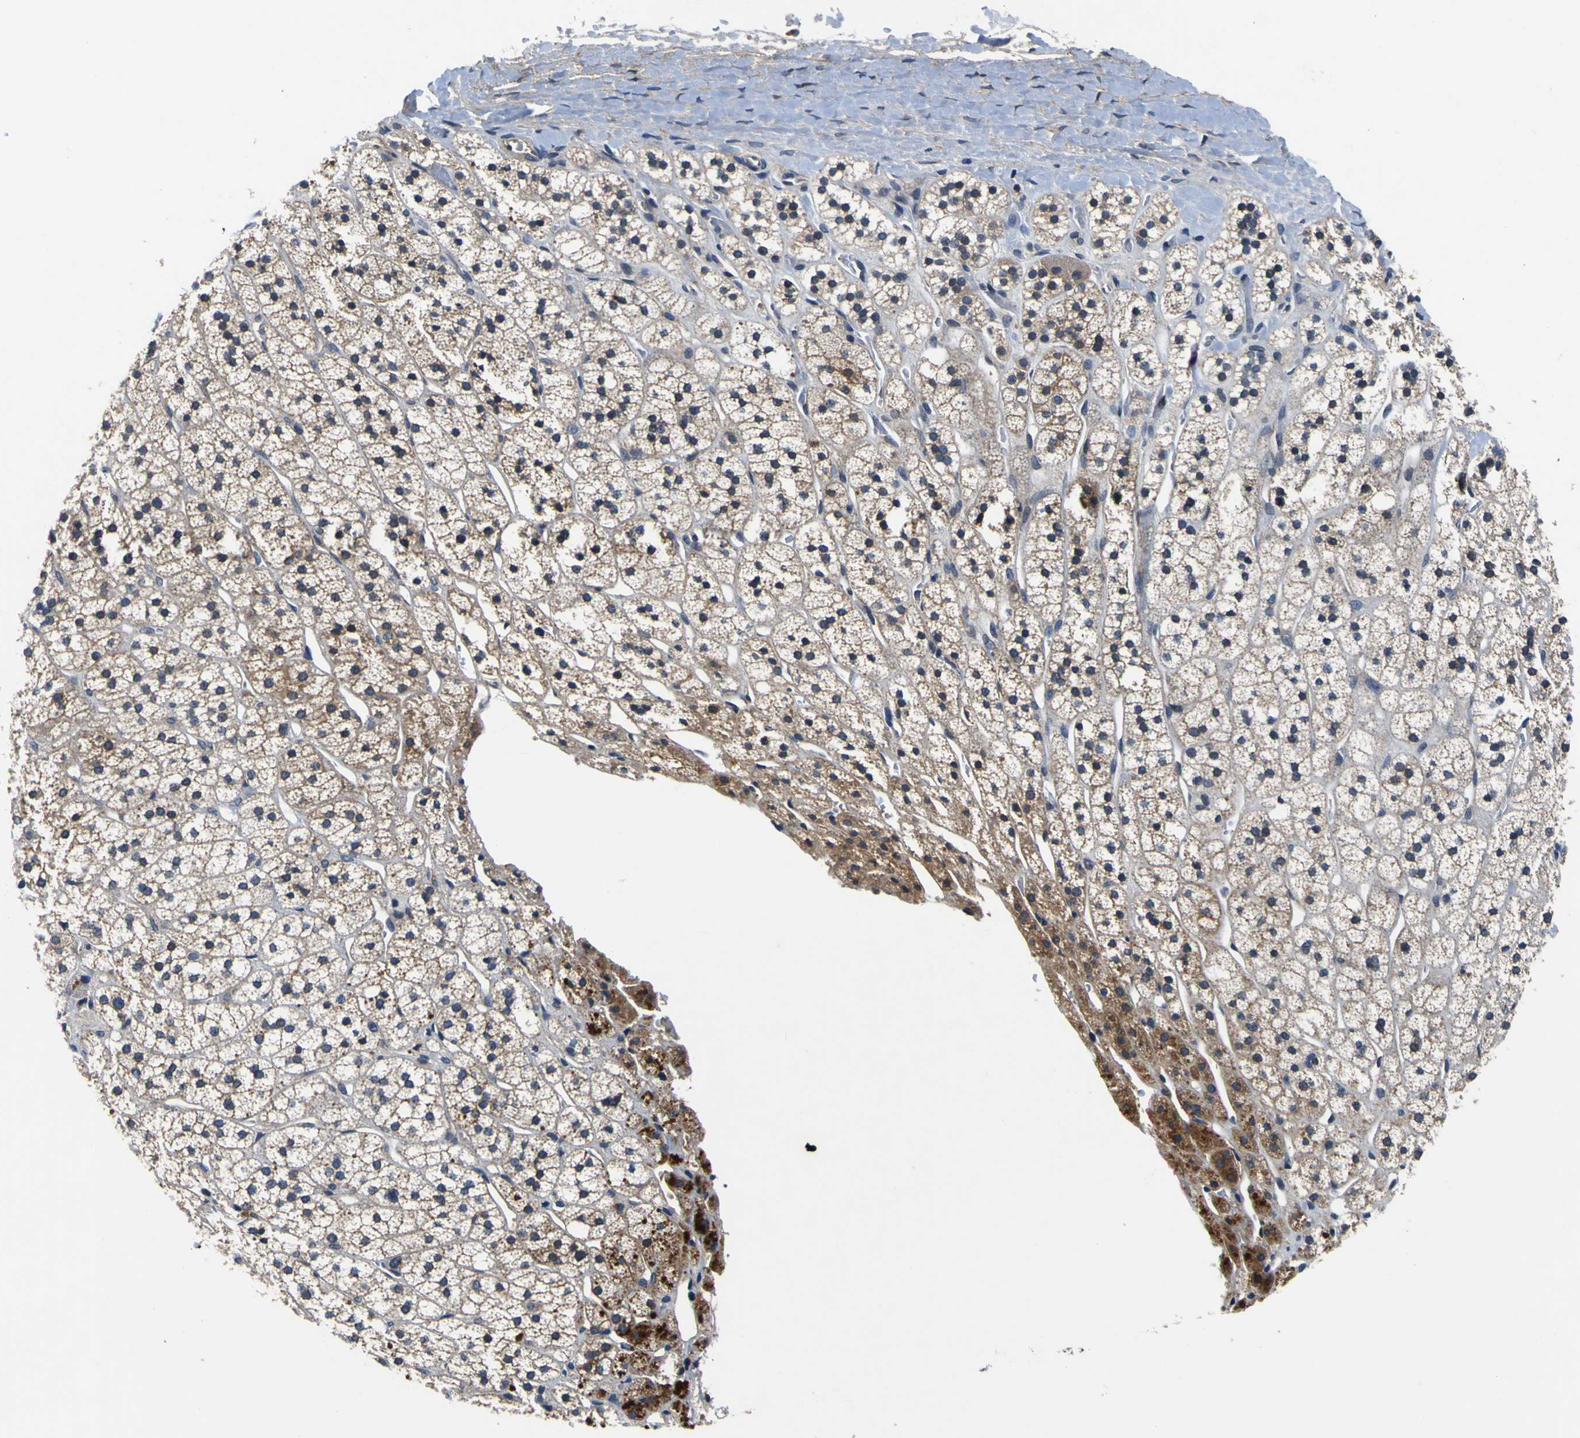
{"staining": {"intensity": "moderate", "quantity": ">75%", "location": "cytoplasmic/membranous"}, "tissue": "adrenal gland", "cell_type": "Glandular cells", "image_type": "normal", "snomed": [{"axis": "morphology", "description": "Normal tissue, NOS"}, {"axis": "topography", "description": "Adrenal gland"}], "caption": "About >75% of glandular cells in benign adrenal gland show moderate cytoplasmic/membranous protein expression as visualized by brown immunohistochemical staining.", "gene": "EPHB4", "patient": {"sex": "male", "age": 56}}